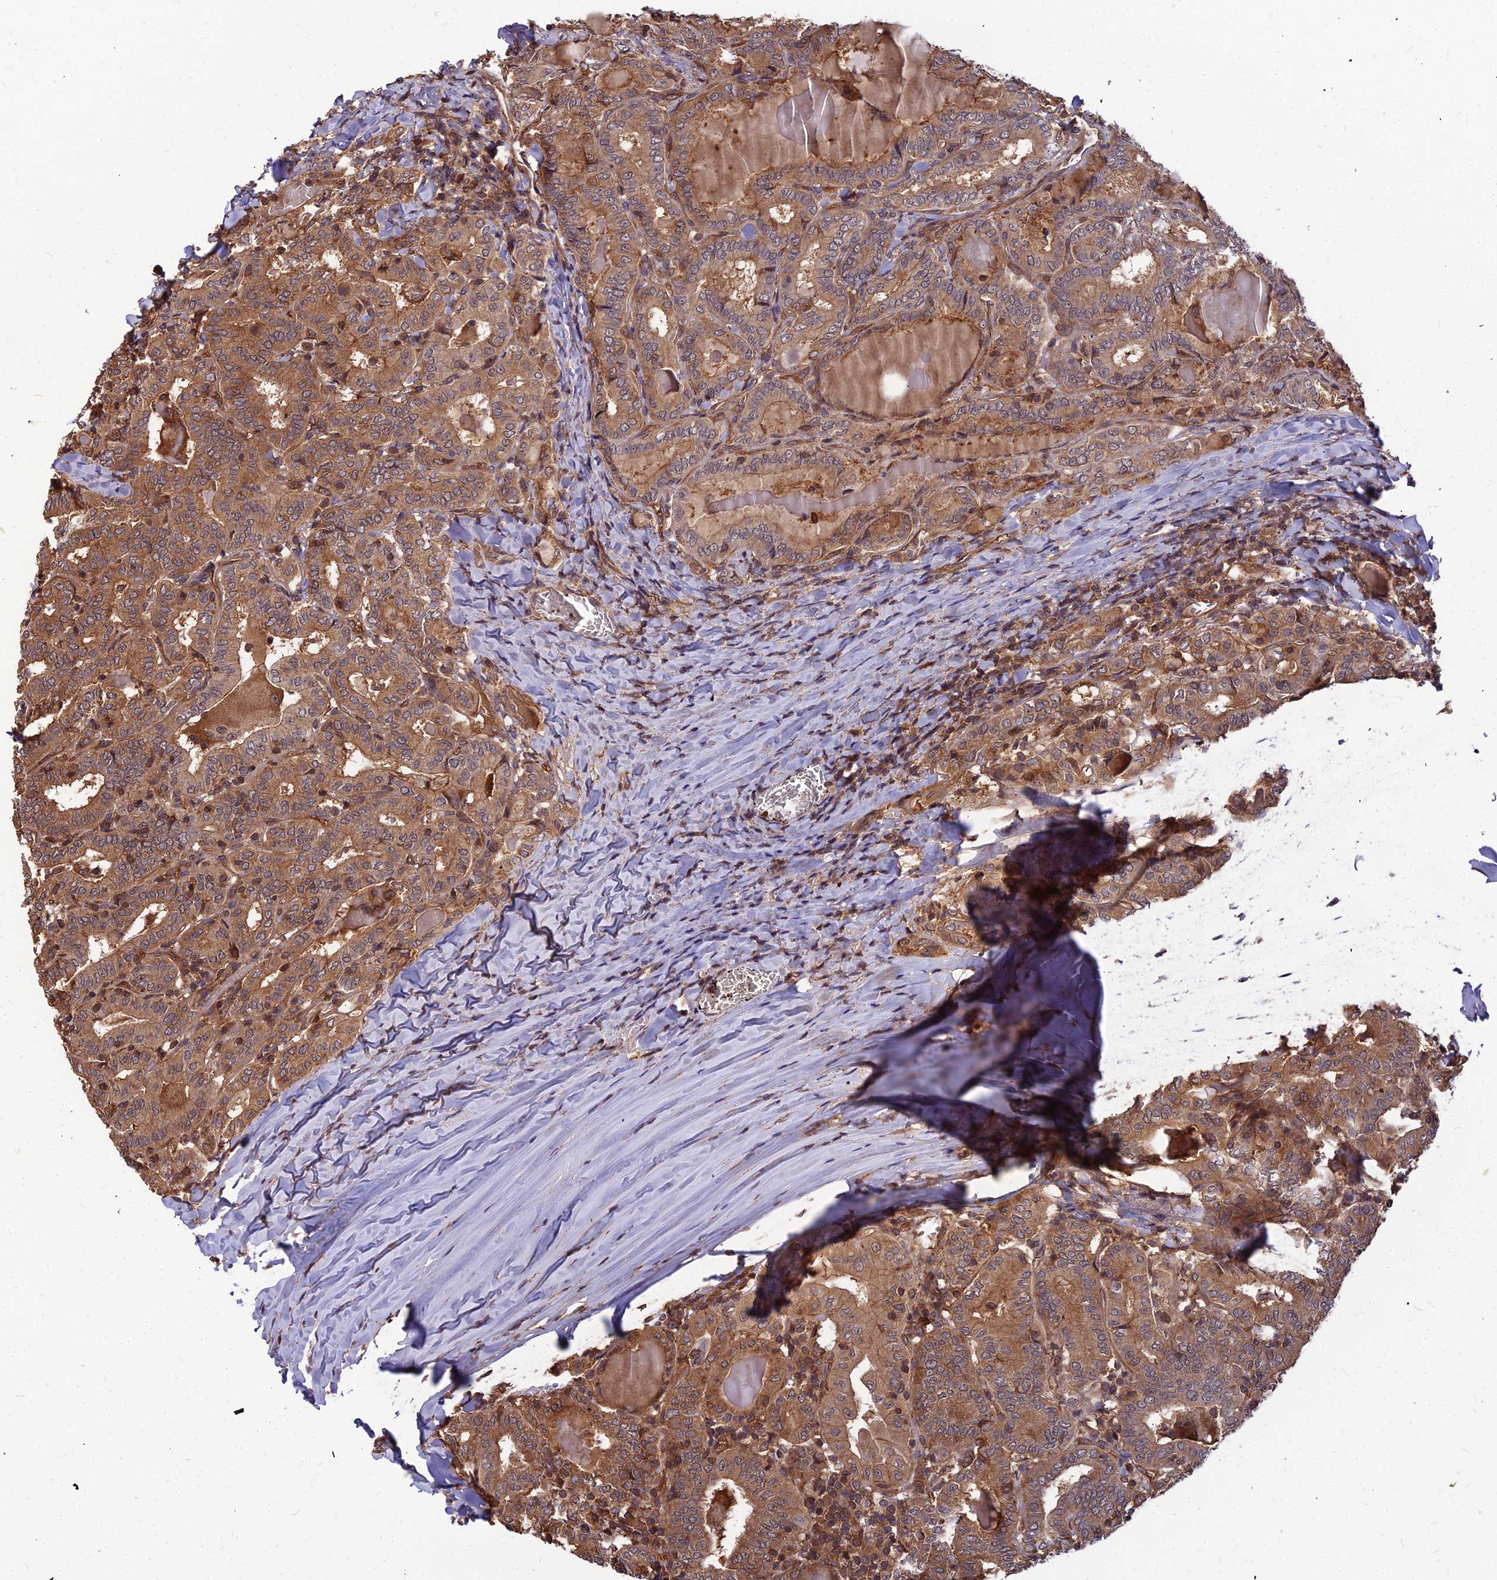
{"staining": {"intensity": "moderate", "quantity": ">75%", "location": "cytoplasmic/membranous"}, "tissue": "thyroid cancer", "cell_type": "Tumor cells", "image_type": "cancer", "snomed": [{"axis": "morphology", "description": "Papillary adenocarcinoma, NOS"}, {"axis": "topography", "description": "Thyroid gland"}], "caption": "Protein staining reveals moderate cytoplasmic/membranous positivity in about >75% of tumor cells in papillary adenocarcinoma (thyroid).", "gene": "ZNF467", "patient": {"sex": "female", "age": 72}}